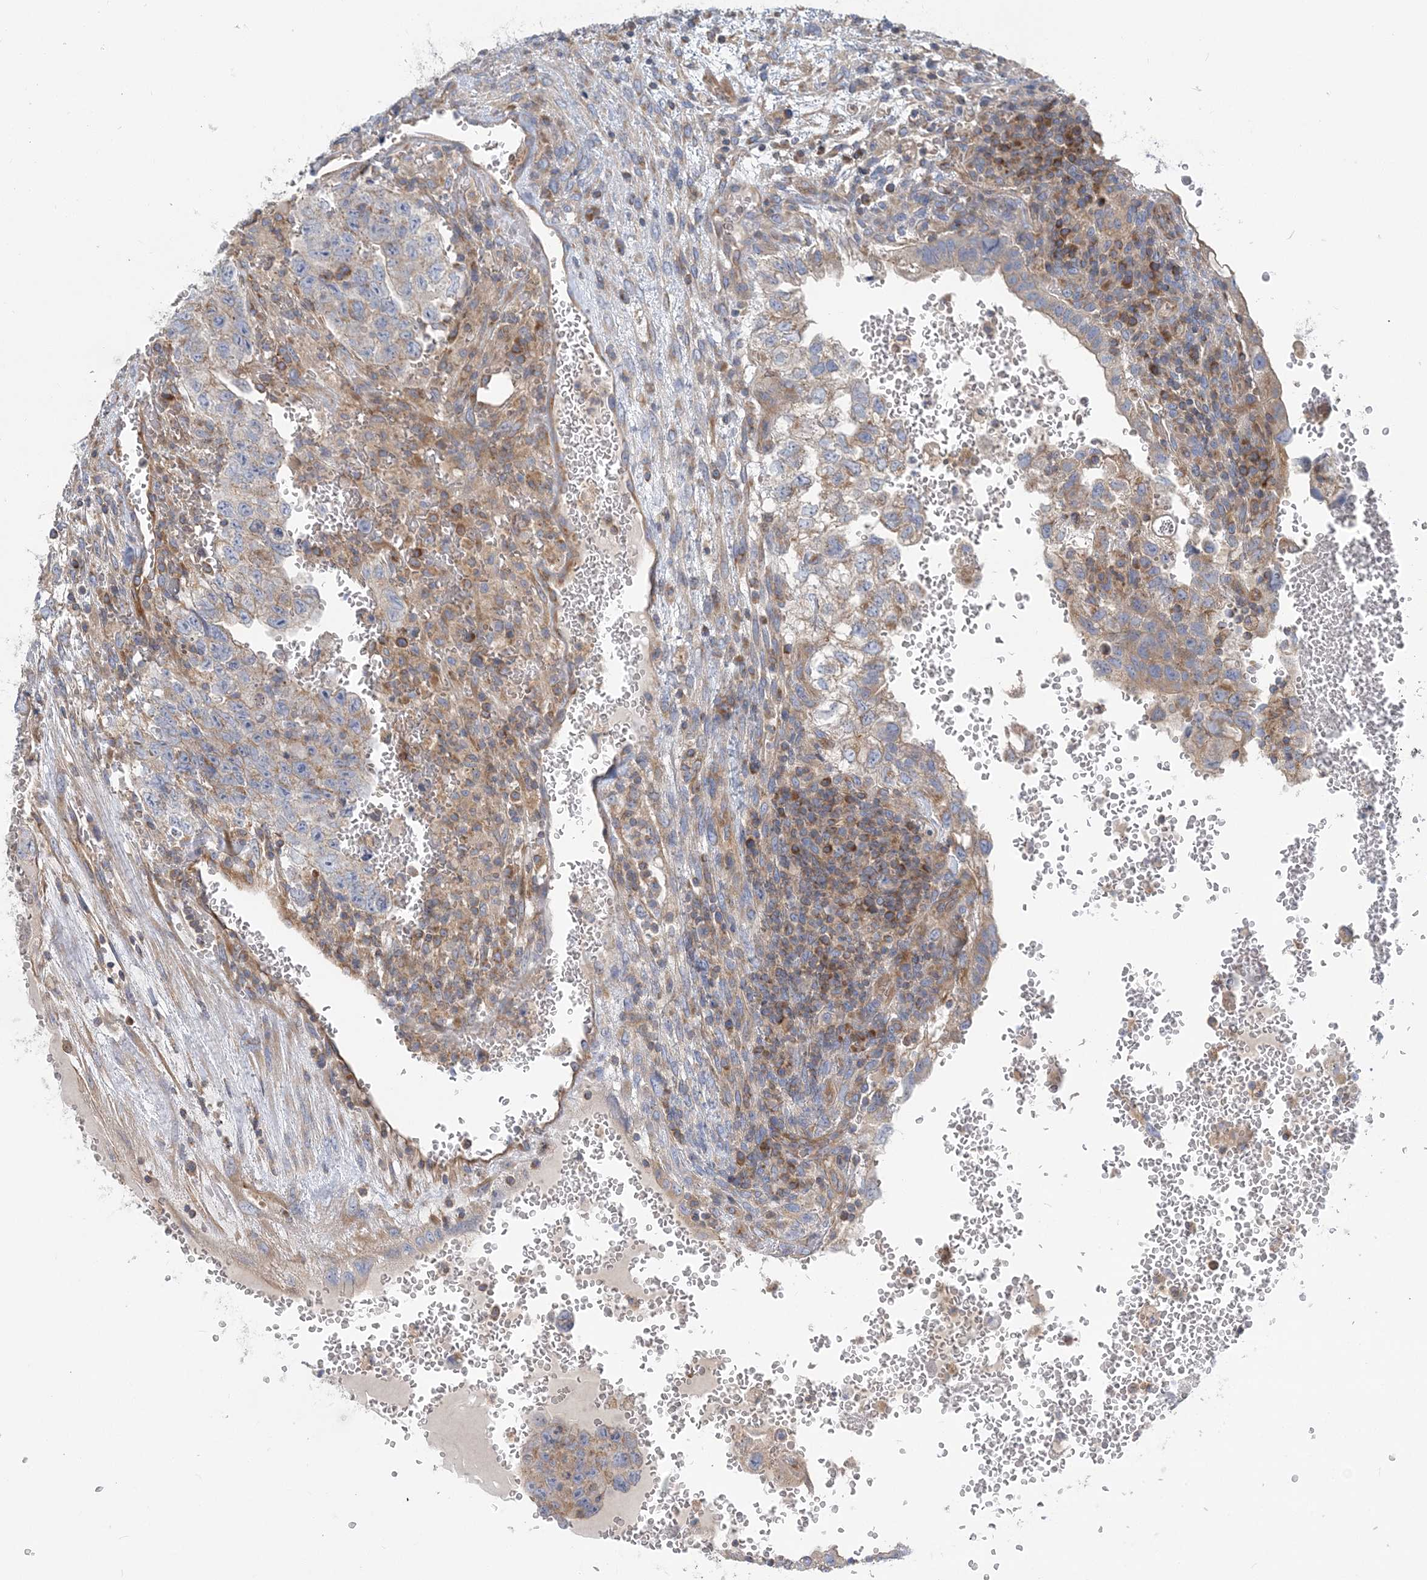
{"staining": {"intensity": "weak", "quantity": "<25%", "location": "cytoplasmic/membranous"}, "tissue": "testis cancer", "cell_type": "Tumor cells", "image_type": "cancer", "snomed": [{"axis": "morphology", "description": "Carcinoma, Embryonal, NOS"}, {"axis": "topography", "description": "Testis"}], "caption": "An image of human testis cancer (embryonal carcinoma) is negative for staining in tumor cells. (DAB (3,3'-diaminobenzidine) IHC with hematoxylin counter stain).", "gene": "FAM114A2", "patient": {"sex": "male", "age": 36}}